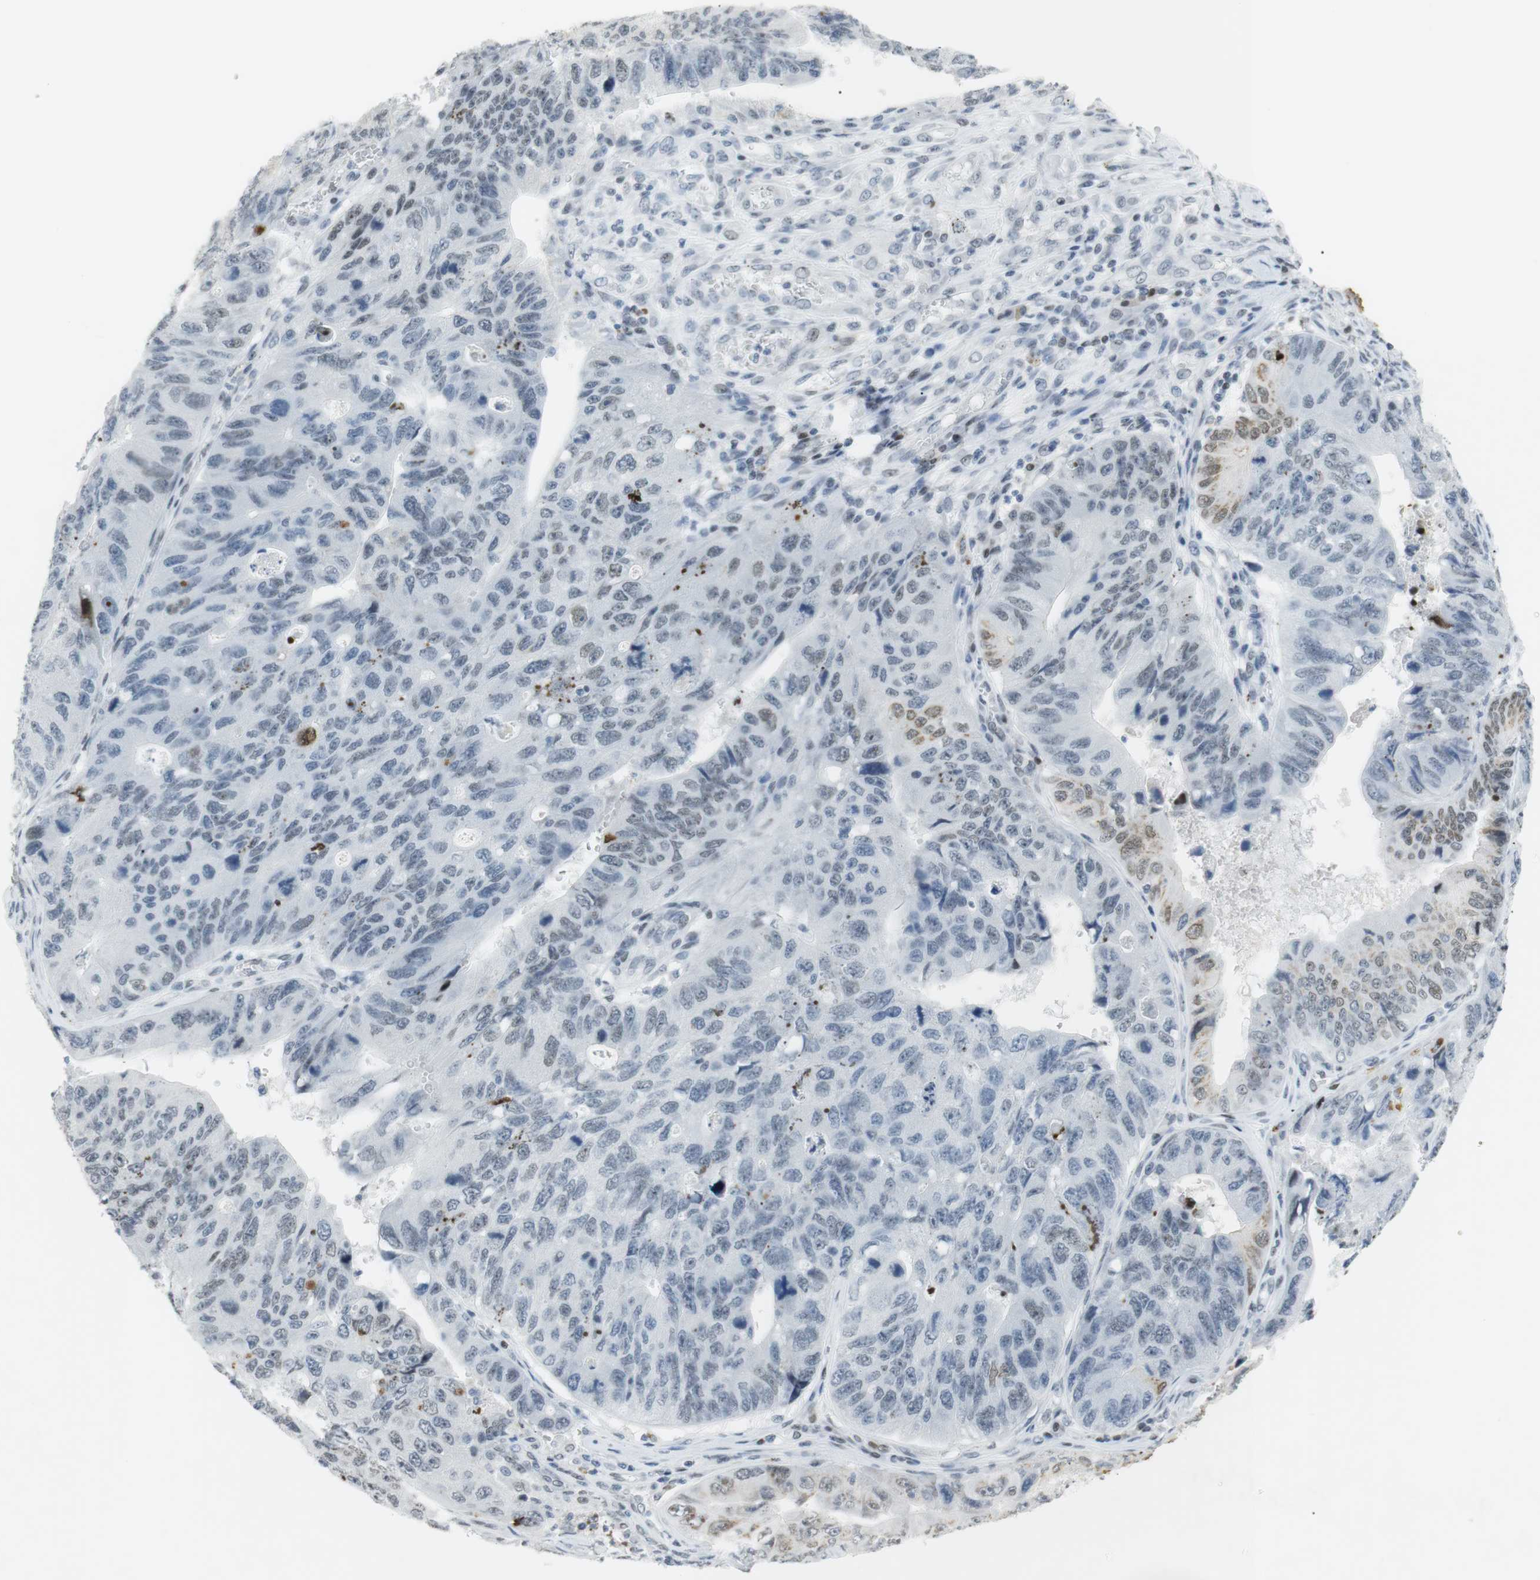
{"staining": {"intensity": "moderate", "quantity": "25%-75%", "location": "nuclear"}, "tissue": "stomach cancer", "cell_type": "Tumor cells", "image_type": "cancer", "snomed": [{"axis": "morphology", "description": "Adenocarcinoma, NOS"}, {"axis": "topography", "description": "Stomach"}], "caption": "Approximately 25%-75% of tumor cells in human stomach cancer show moderate nuclear protein staining as visualized by brown immunohistochemical staining.", "gene": "BMI1", "patient": {"sex": "male", "age": 59}}